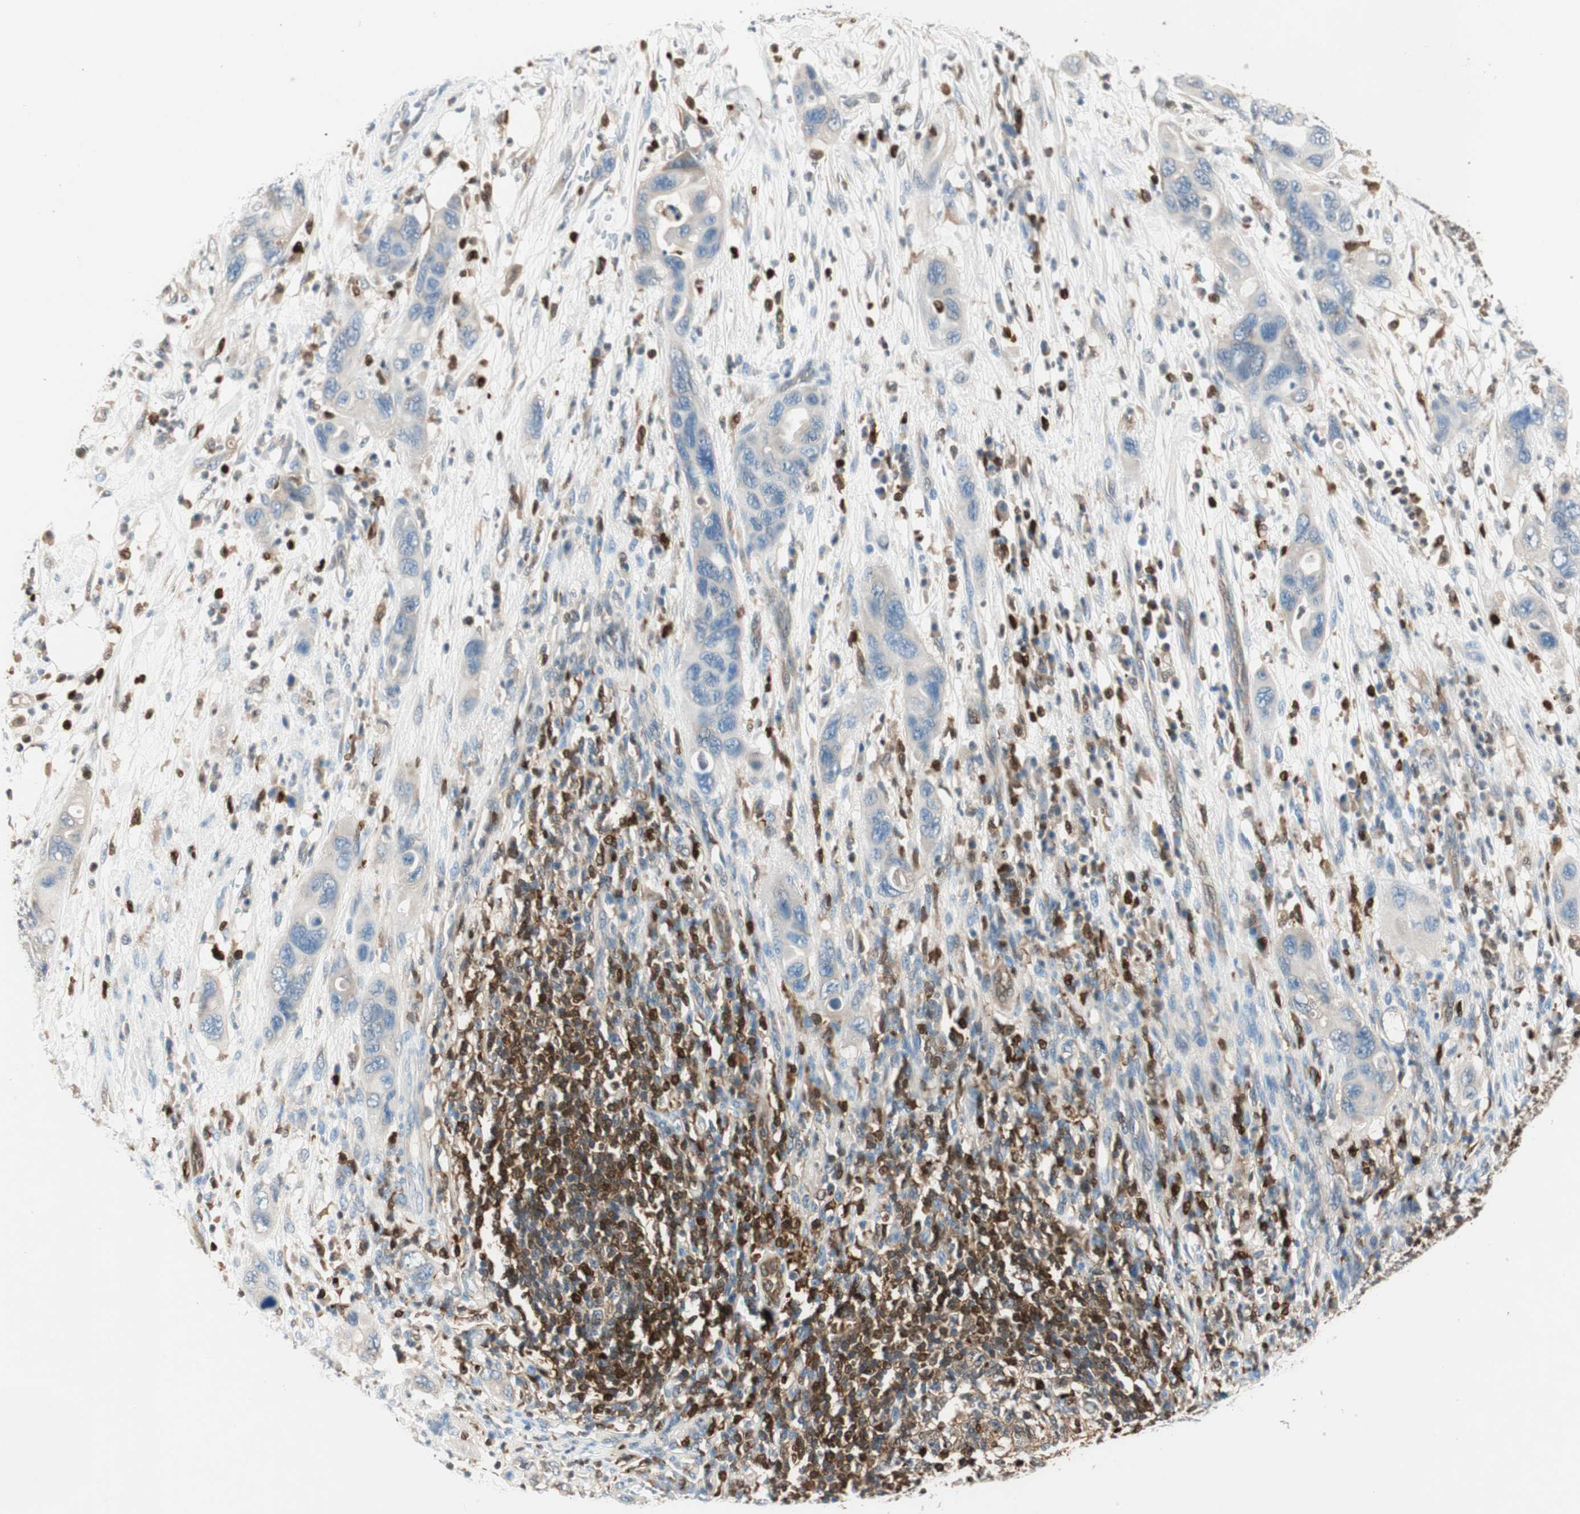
{"staining": {"intensity": "weak", "quantity": "<25%", "location": "cytoplasmic/membranous"}, "tissue": "pancreatic cancer", "cell_type": "Tumor cells", "image_type": "cancer", "snomed": [{"axis": "morphology", "description": "Adenocarcinoma, NOS"}, {"axis": "topography", "description": "Pancreas"}], "caption": "Protein analysis of adenocarcinoma (pancreatic) reveals no significant expression in tumor cells.", "gene": "COTL1", "patient": {"sex": "female", "age": 71}}